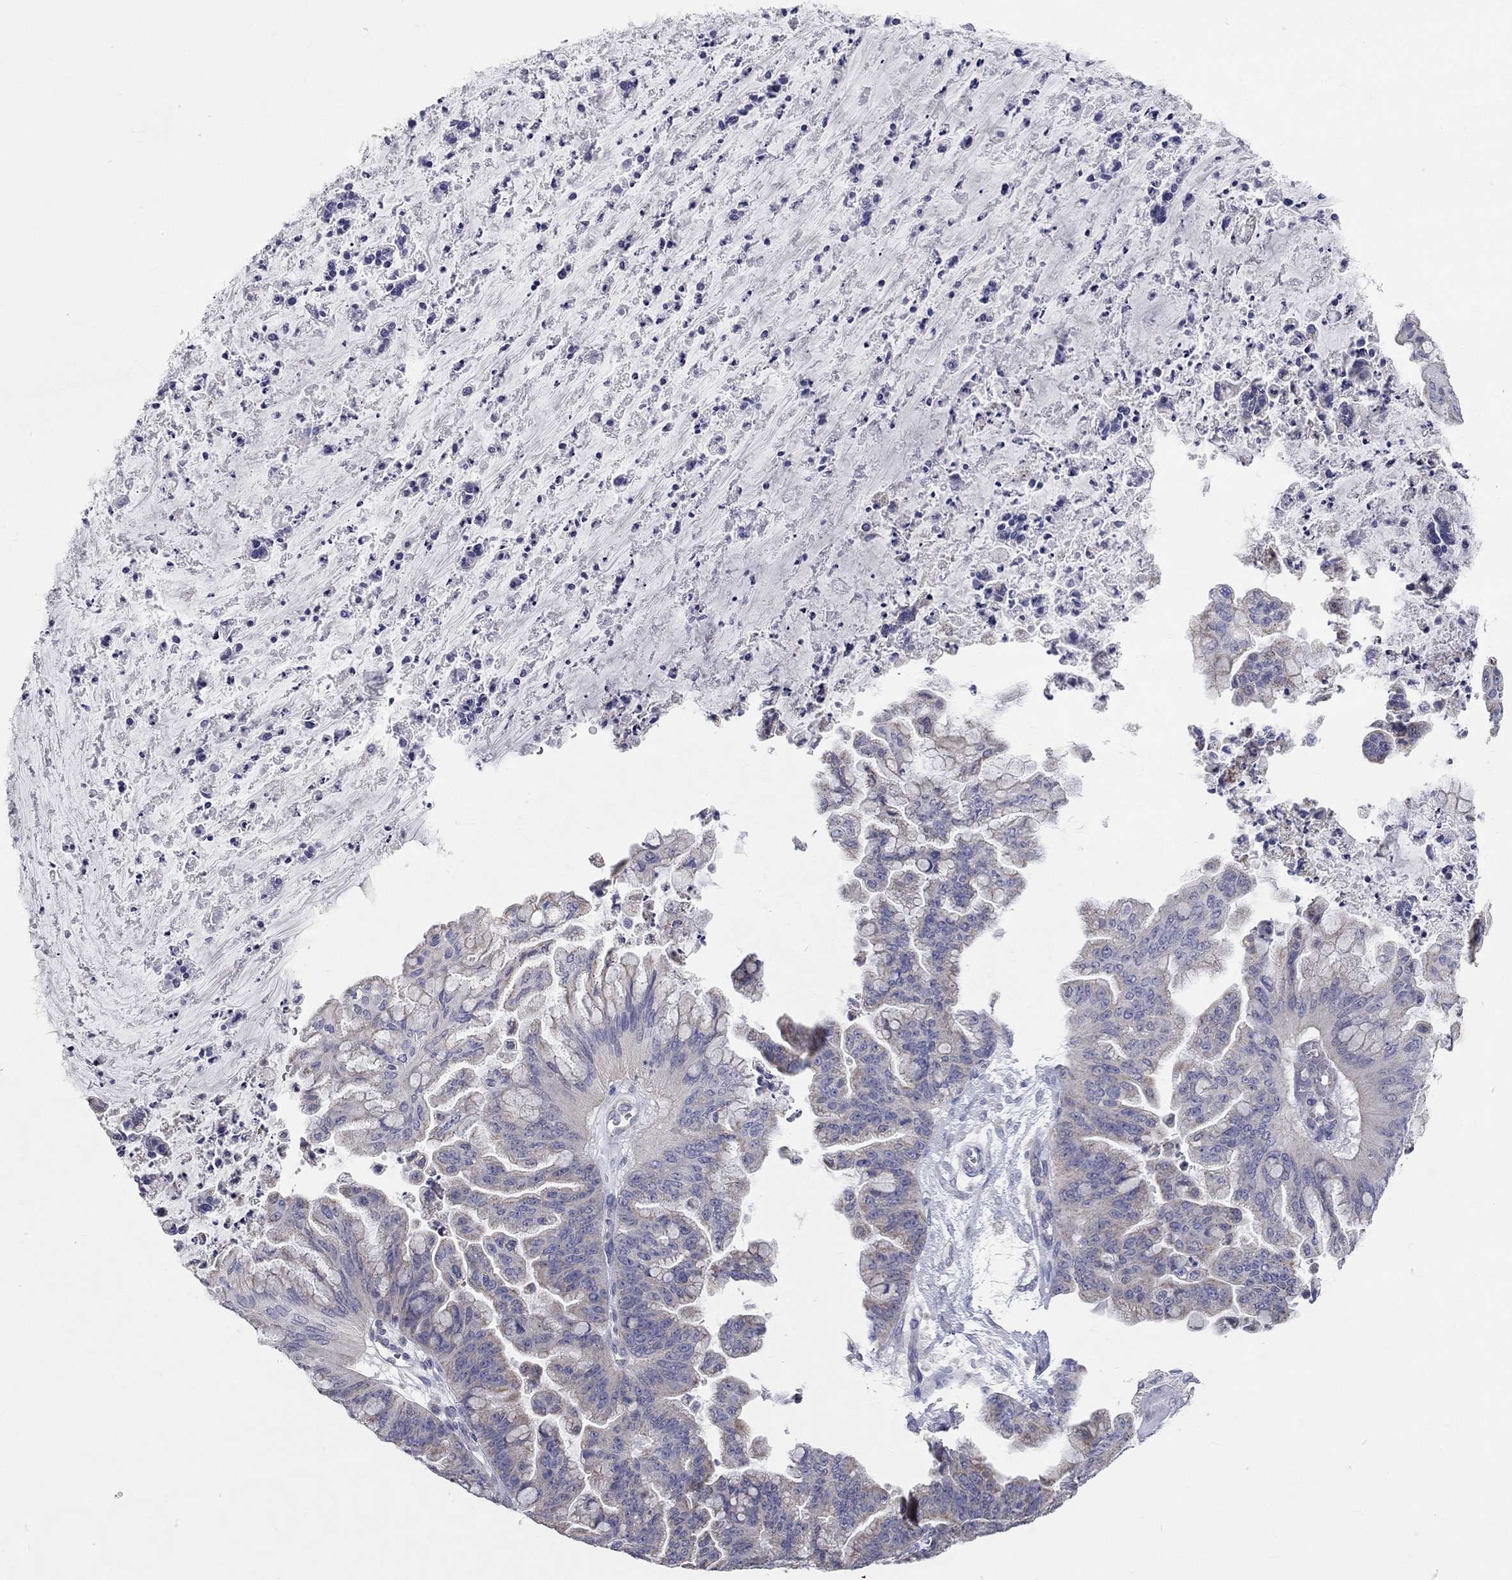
{"staining": {"intensity": "negative", "quantity": "none", "location": "none"}, "tissue": "ovarian cancer", "cell_type": "Tumor cells", "image_type": "cancer", "snomed": [{"axis": "morphology", "description": "Cystadenocarcinoma, mucinous, NOS"}, {"axis": "topography", "description": "Ovary"}], "caption": "Immunohistochemical staining of human ovarian mucinous cystadenocarcinoma reveals no significant staining in tumor cells.", "gene": "CFAP161", "patient": {"sex": "female", "age": 67}}